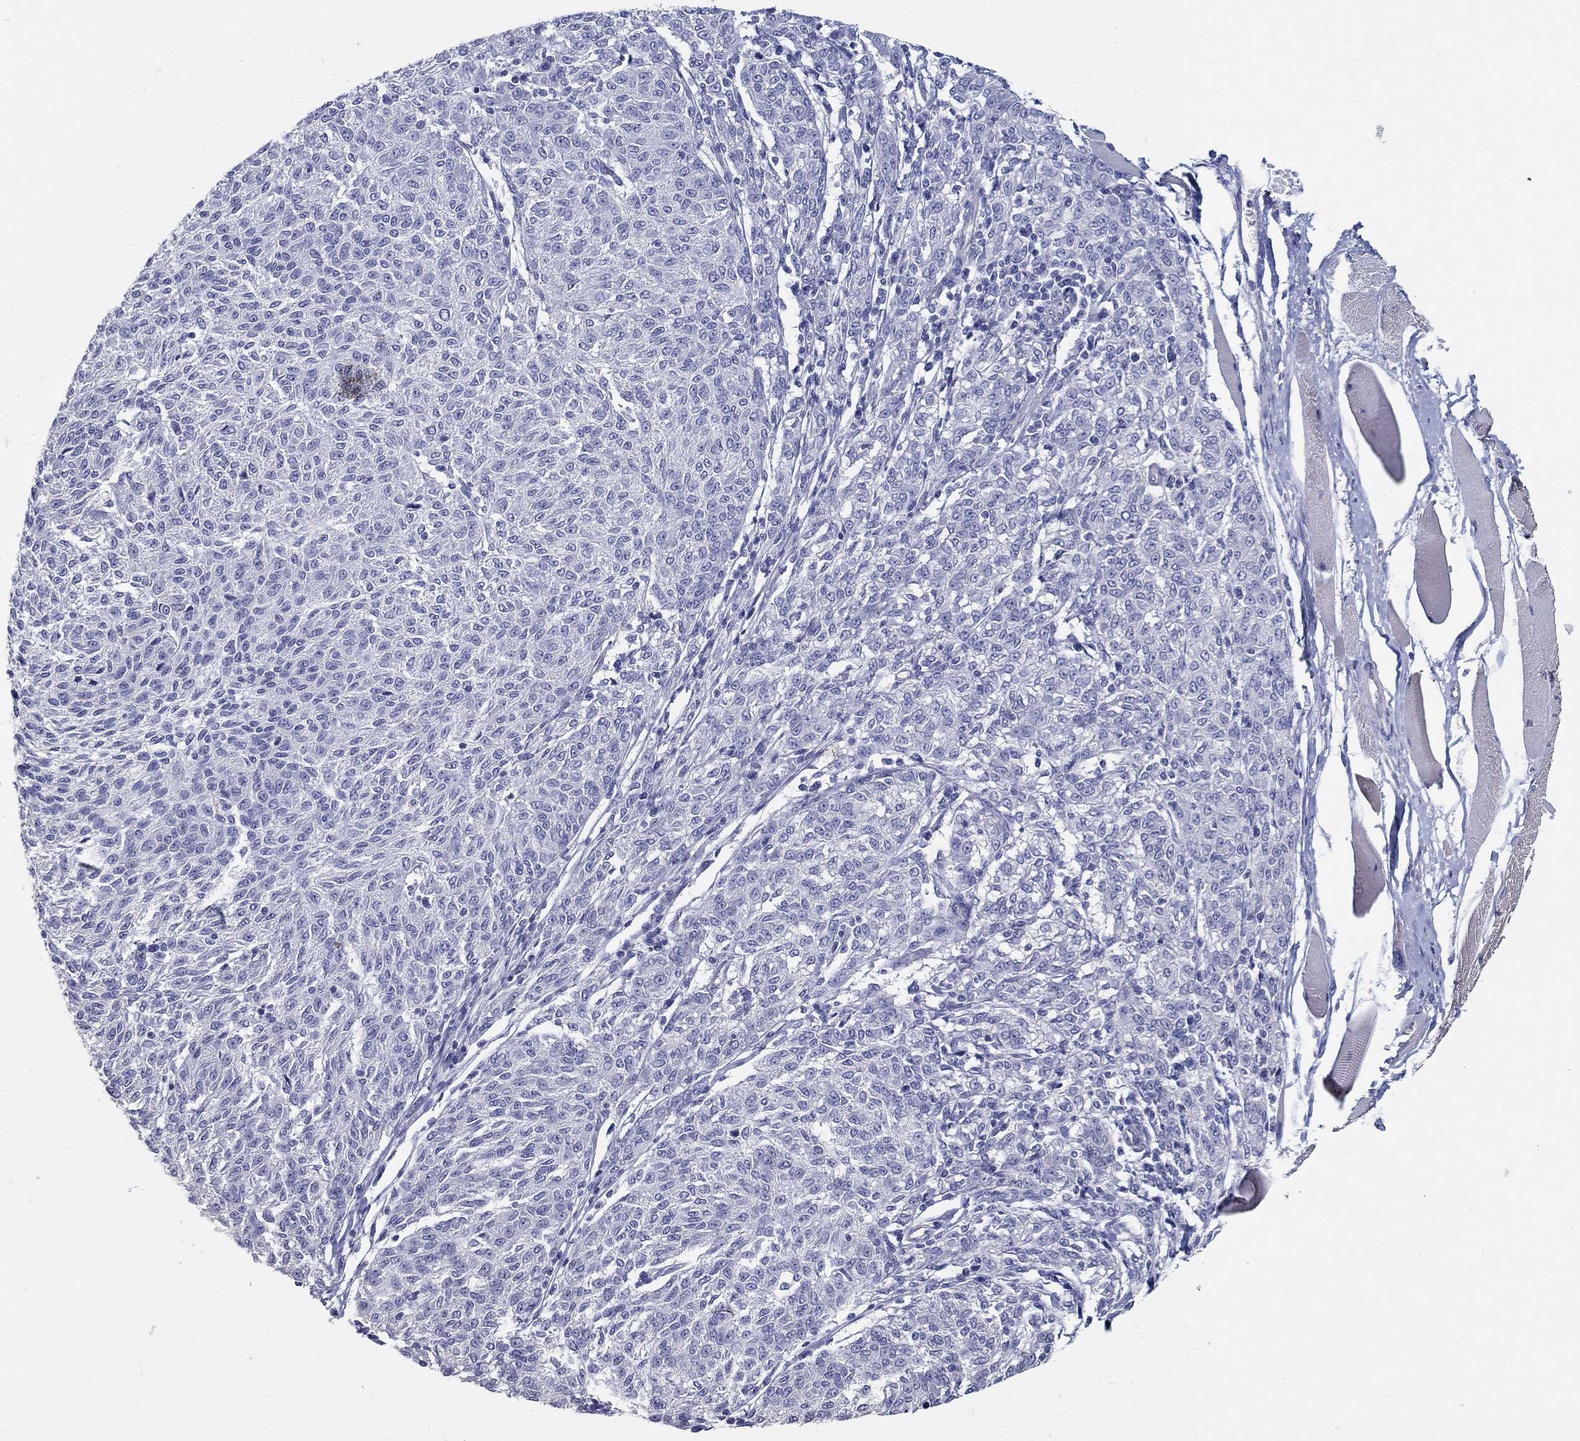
{"staining": {"intensity": "negative", "quantity": "none", "location": "none"}, "tissue": "melanoma", "cell_type": "Tumor cells", "image_type": "cancer", "snomed": [{"axis": "morphology", "description": "Malignant melanoma, NOS"}, {"axis": "topography", "description": "Skin"}], "caption": "High power microscopy photomicrograph of an immunohistochemistry histopathology image of melanoma, revealing no significant positivity in tumor cells. (Brightfield microscopy of DAB (3,3'-diaminobenzidine) IHC at high magnification).", "gene": "CRYGD", "patient": {"sex": "female", "age": 72}}